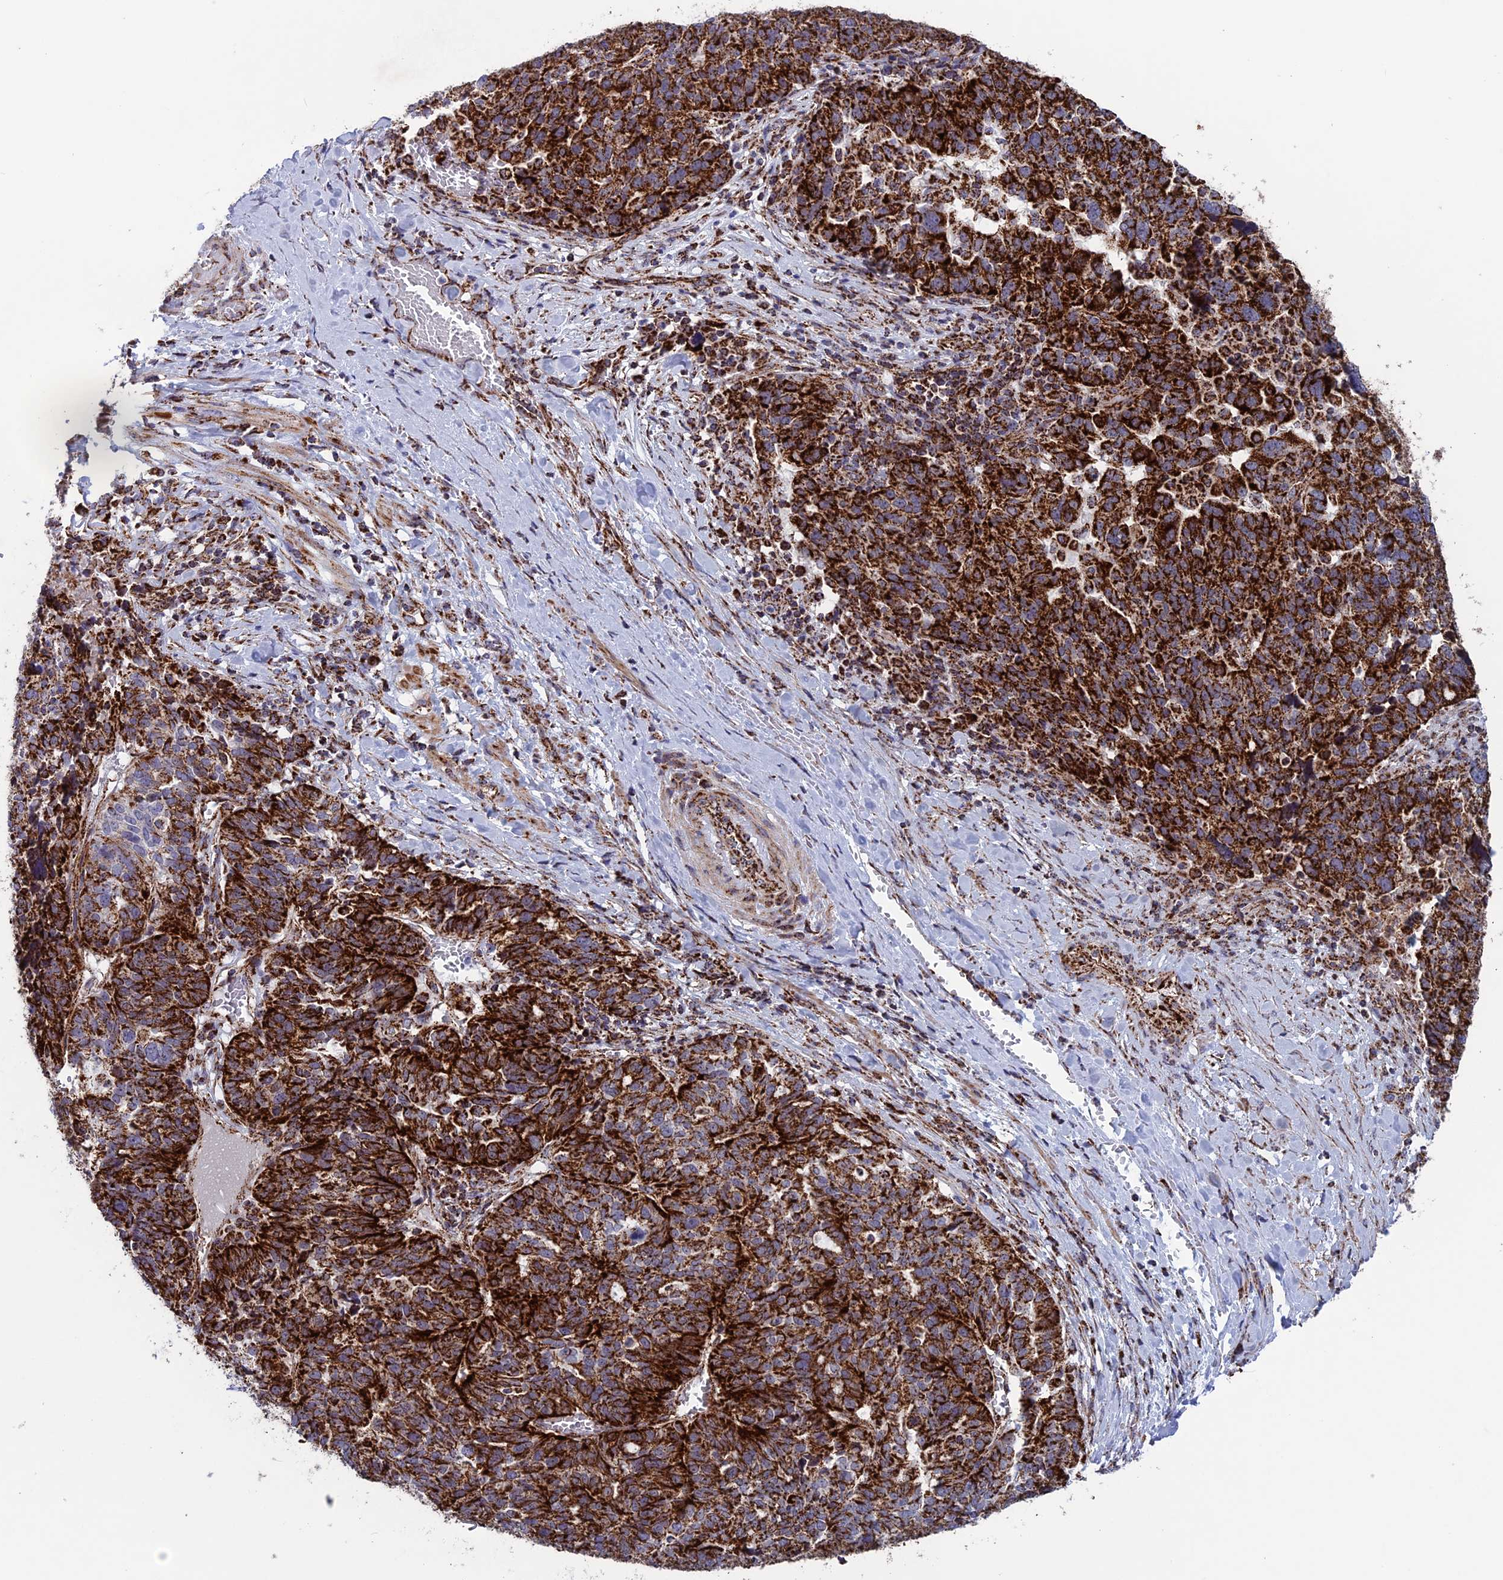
{"staining": {"intensity": "strong", "quantity": ">75%", "location": "cytoplasmic/membranous"}, "tissue": "ovarian cancer", "cell_type": "Tumor cells", "image_type": "cancer", "snomed": [{"axis": "morphology", "description": "Cystadenocarcinoma, serous, NOS"}, {"axis": "topography", "description": "Ovary"}], "caption": "Ovarian serous cystadenocarcinoma stained with a brown dye exhibits strong cytoplasmic/membranous positive staining in approximately >75% of tumor cells.", "gene": "MRPS18B", "patient": {"sex": "female", "age": 59}}